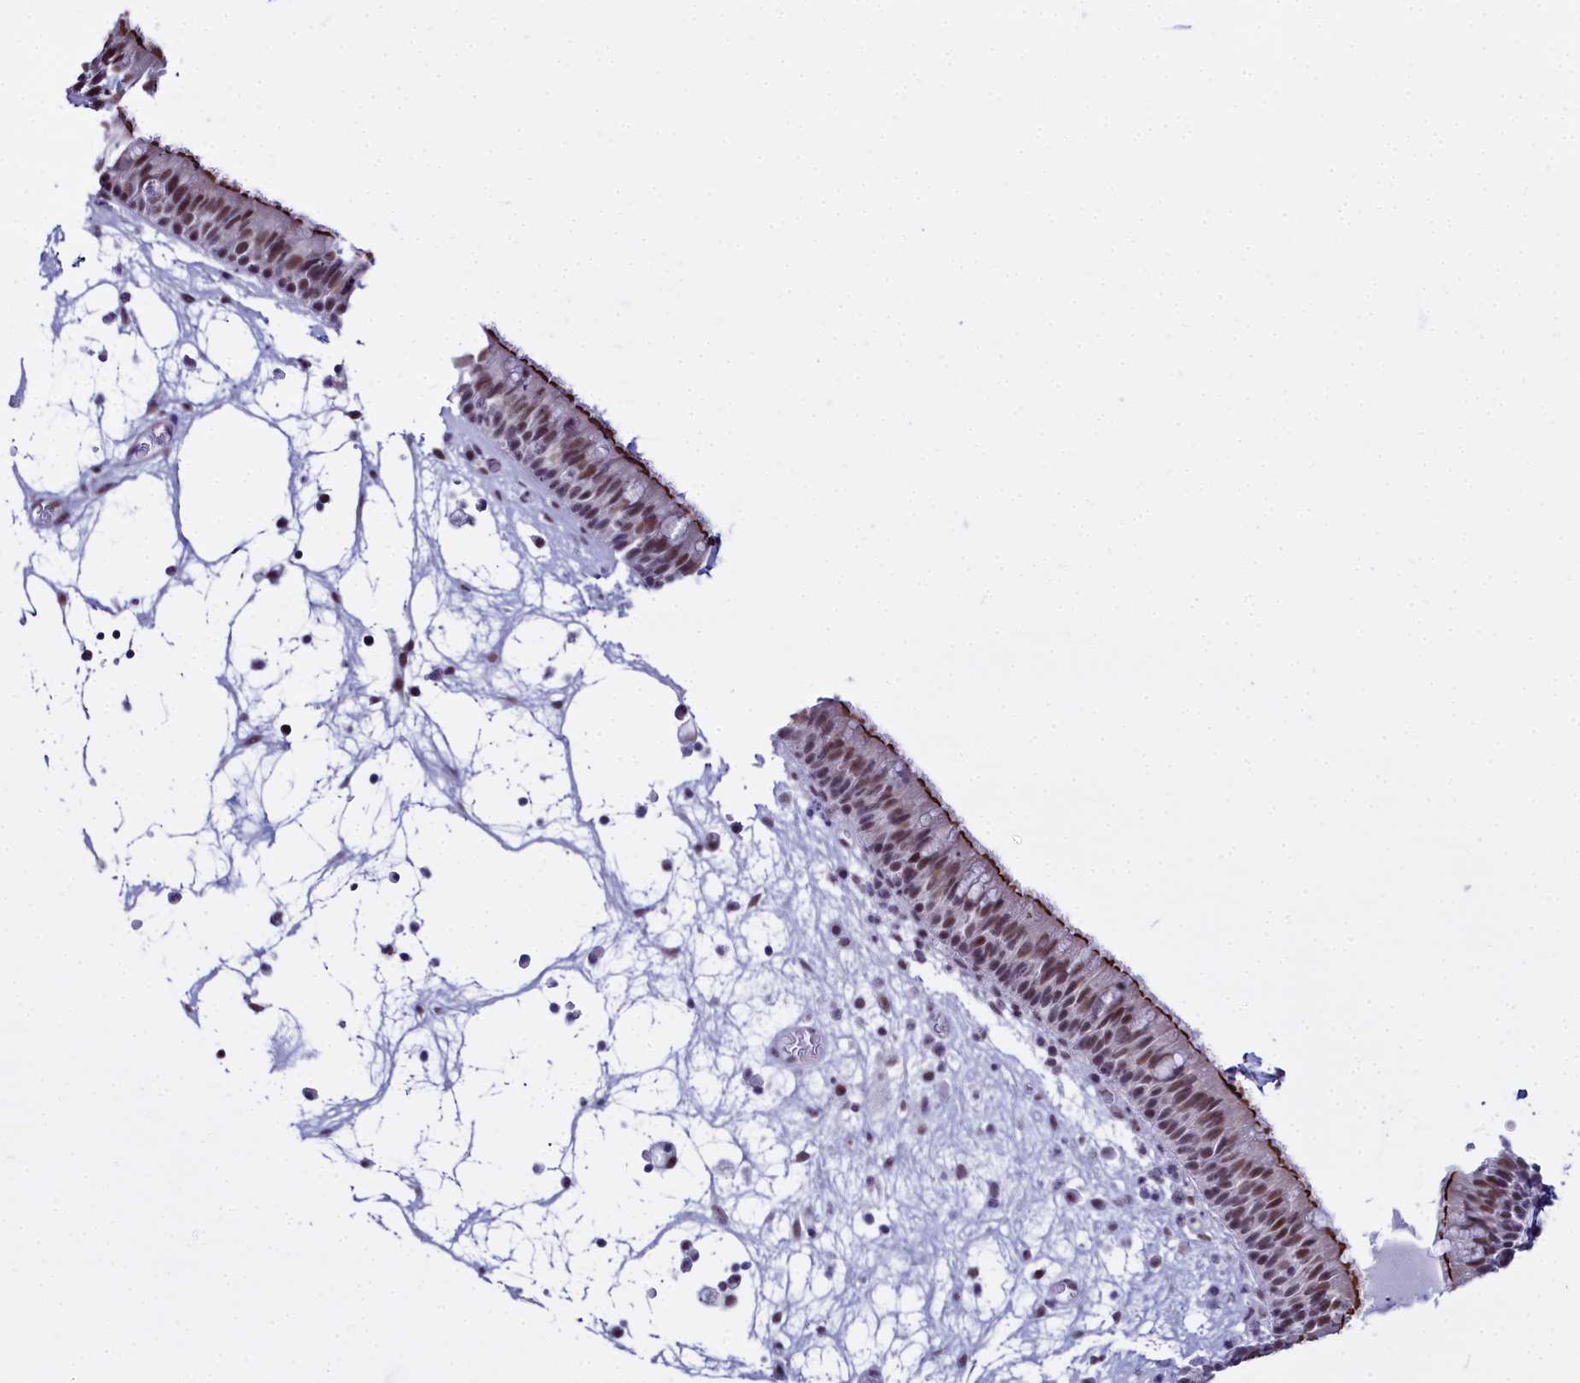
{"staining": {"intensity": "moderate", "quantity": ">75%", "location": "cytoplasmic/membranous,nuclear"}, "tissue": "nasopharynx", "cell_type": "Respiratory epithelial cells", "image_type": "normal", "snomed": [{"axis": "morphology", "description": "Normal tissue, NOS"}, {"axis": "morphology", "description": "Inflammation, NOS"}, {"axis": "morphology", "description": "Malignant melanoma, Metastatic site"}, {"axis": "topography", "description": "Nasopharynx"}], "caption": "This photomicrograph reveals benign nasopharynx stained with IHC to label a protein in brown. The cytoplasmic/membranous,nuclear of respiratory epithelial cells show moderate positivity for the protein. Nuclei are counter-stained blue.", "gene": "RBM12", "patient": {"sex": "male", "age": 70}}